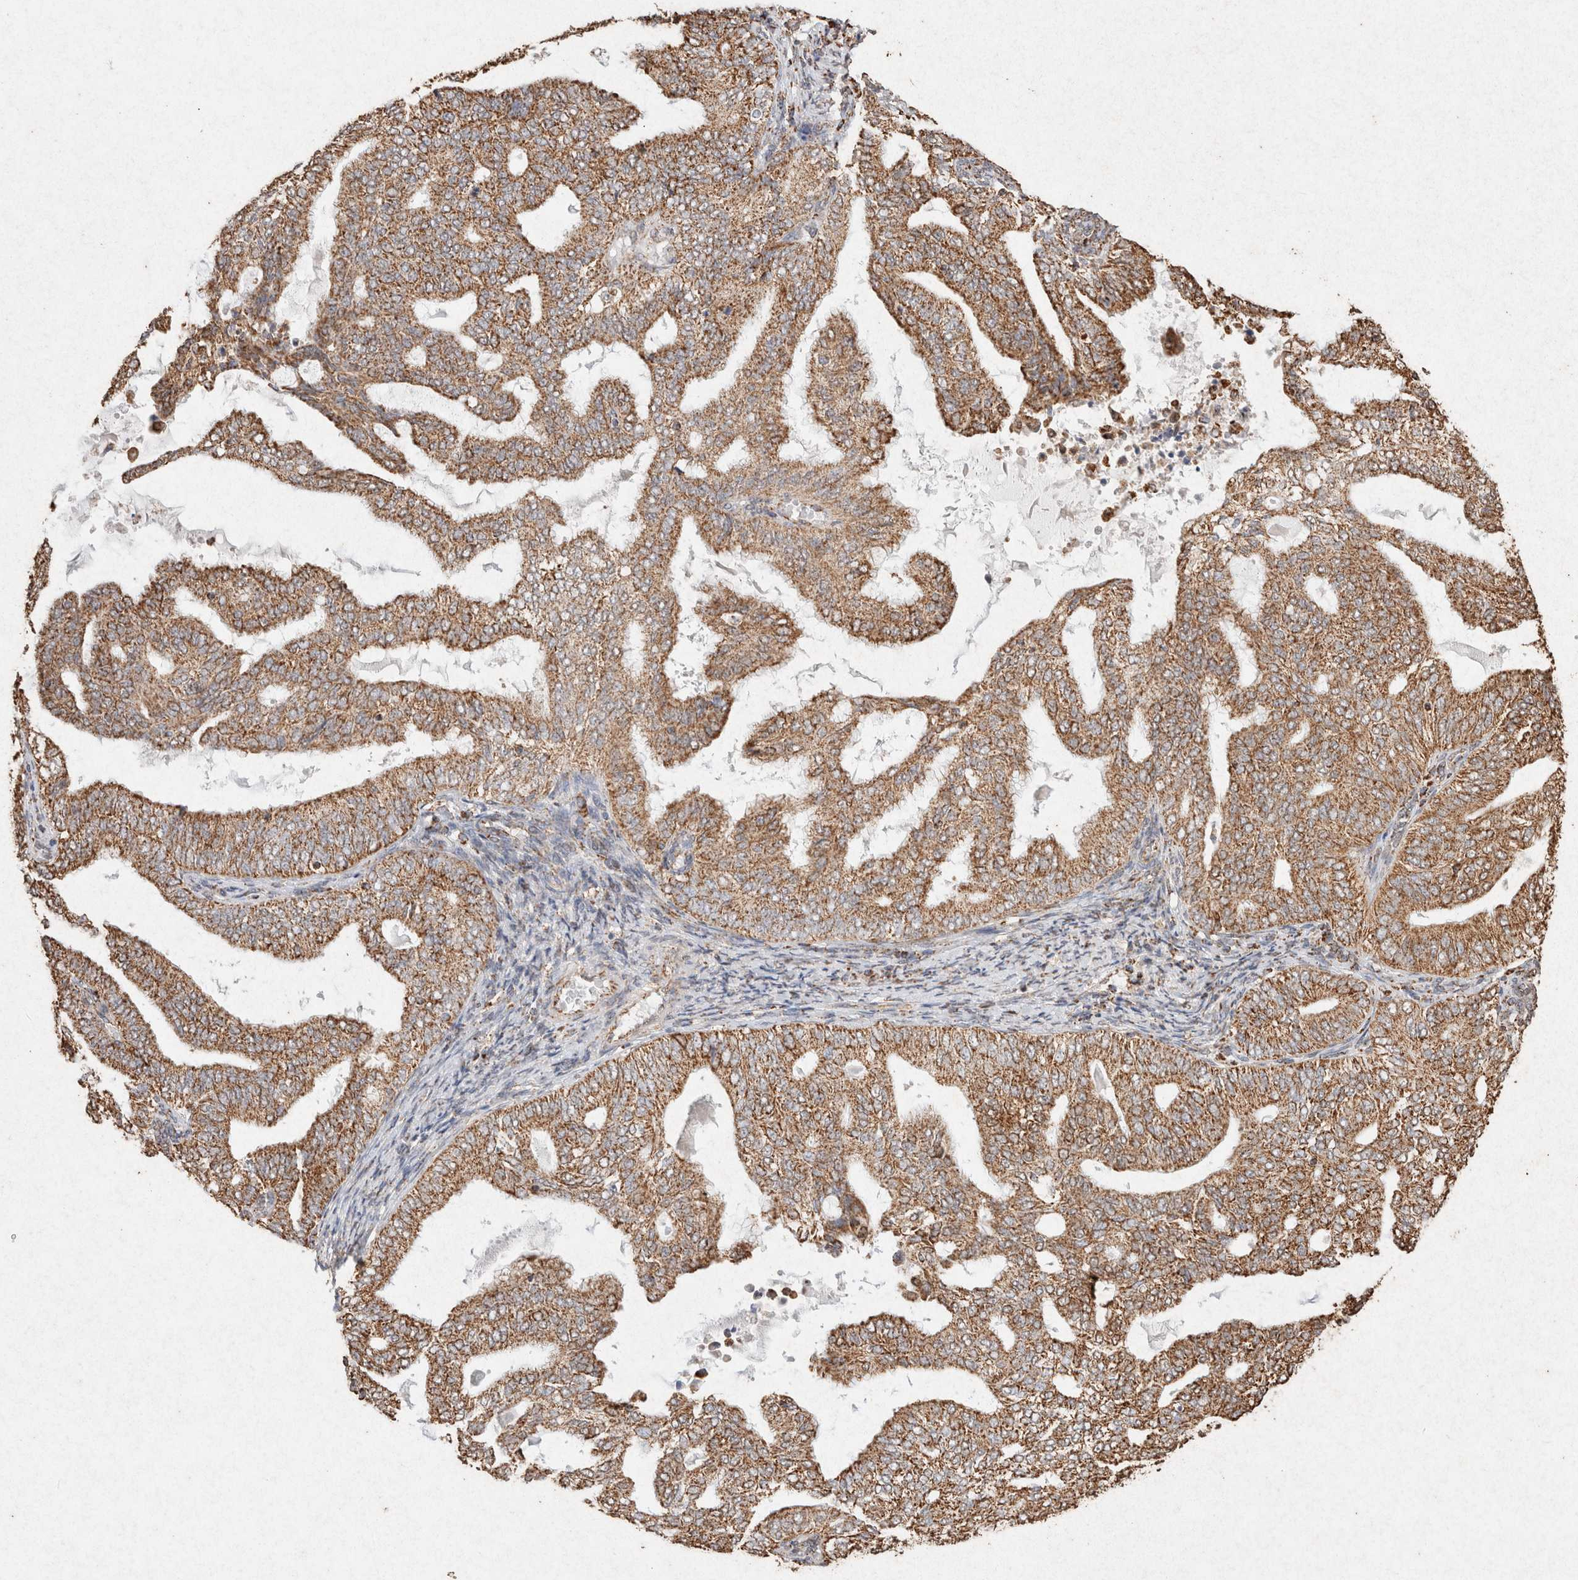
{"staining": {"intensity": "moderate", "quantity": ">75%", "location": "cytoplasmic/membranous"}, "tissue": "endometrial cancer", "cell_type": "Tumor cells", "image_type": "cancer", "snomed": [{"axis": "morphology", "description": "Adenocarcinoma, NOS"}, {"axis": "topography", "description": "Endometrium"}], "caption": "This micrograph displays endometrial cancer (adenocarcinoma) stained with IHC to label a protein in brown. The cytoplasmic/membranous of tumor cells show moderate positivity for the protein. Nuclei are counter-stained blue.", "gene": "SDC2", "patient": {"sex": "female", "age": 58}}